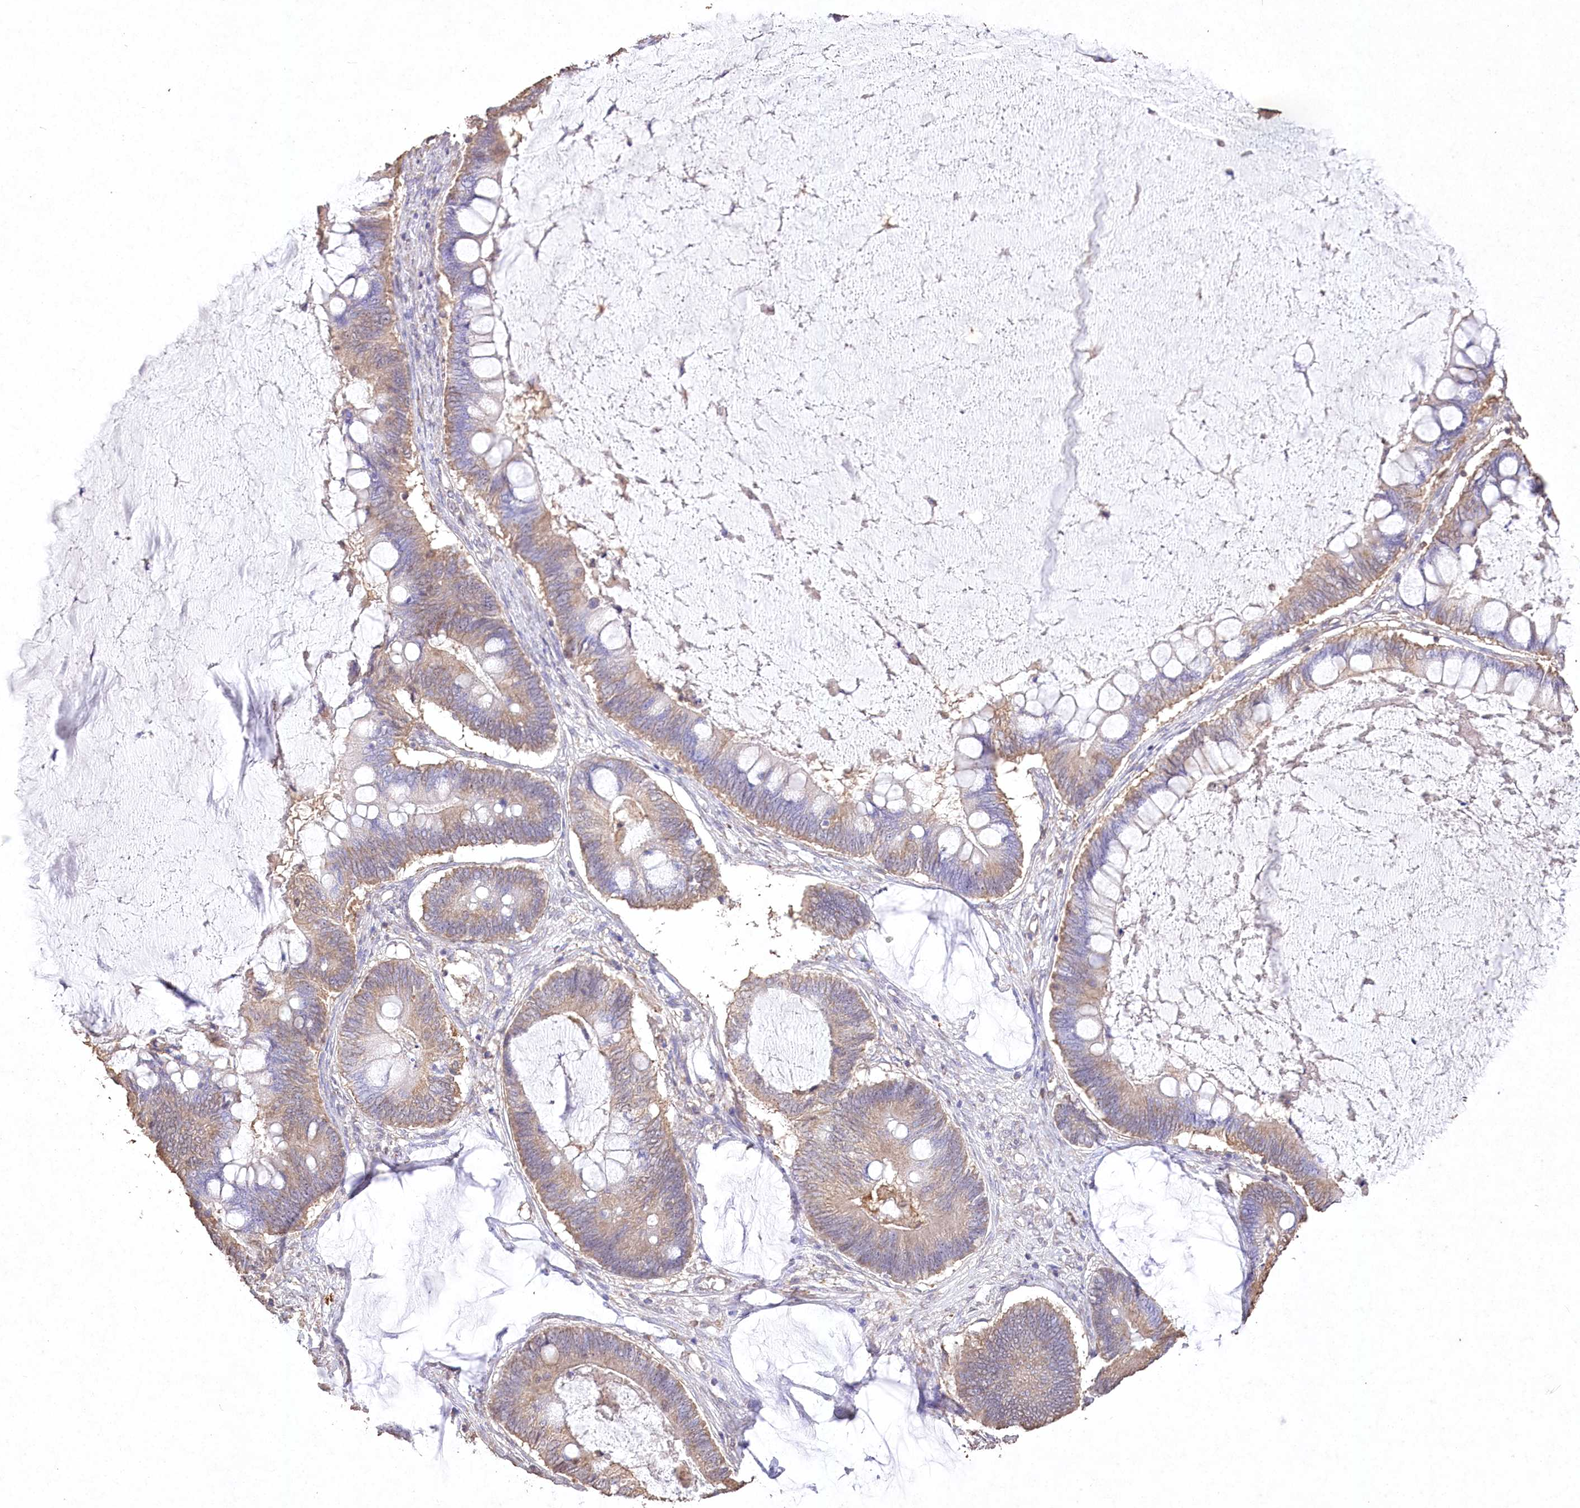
{"staining": {"intensity": "moderate", "quantity": ">75%", "location": "cytoplasmic/membranous"}, "tissue": "ovarian cancer", "cell_type": "Tumor cells", "image_type": "cancer", "snomed": [{"axis": "morphology", "description": "Cystadenocarcinoma, mucinous, NOS"}, {"axis": "topography", "description": "Ovary"}], "caption": "Protein analysis of ovarian cancer tissue demonstrates moderate cytoplasmic/membranous expression in approximately >75% of tumor cells. (DAB IHC, brown staining for protein, blue staining for nuclei).", "gene": "IREB2", "patient": {"sex": "female", "age": 61}}